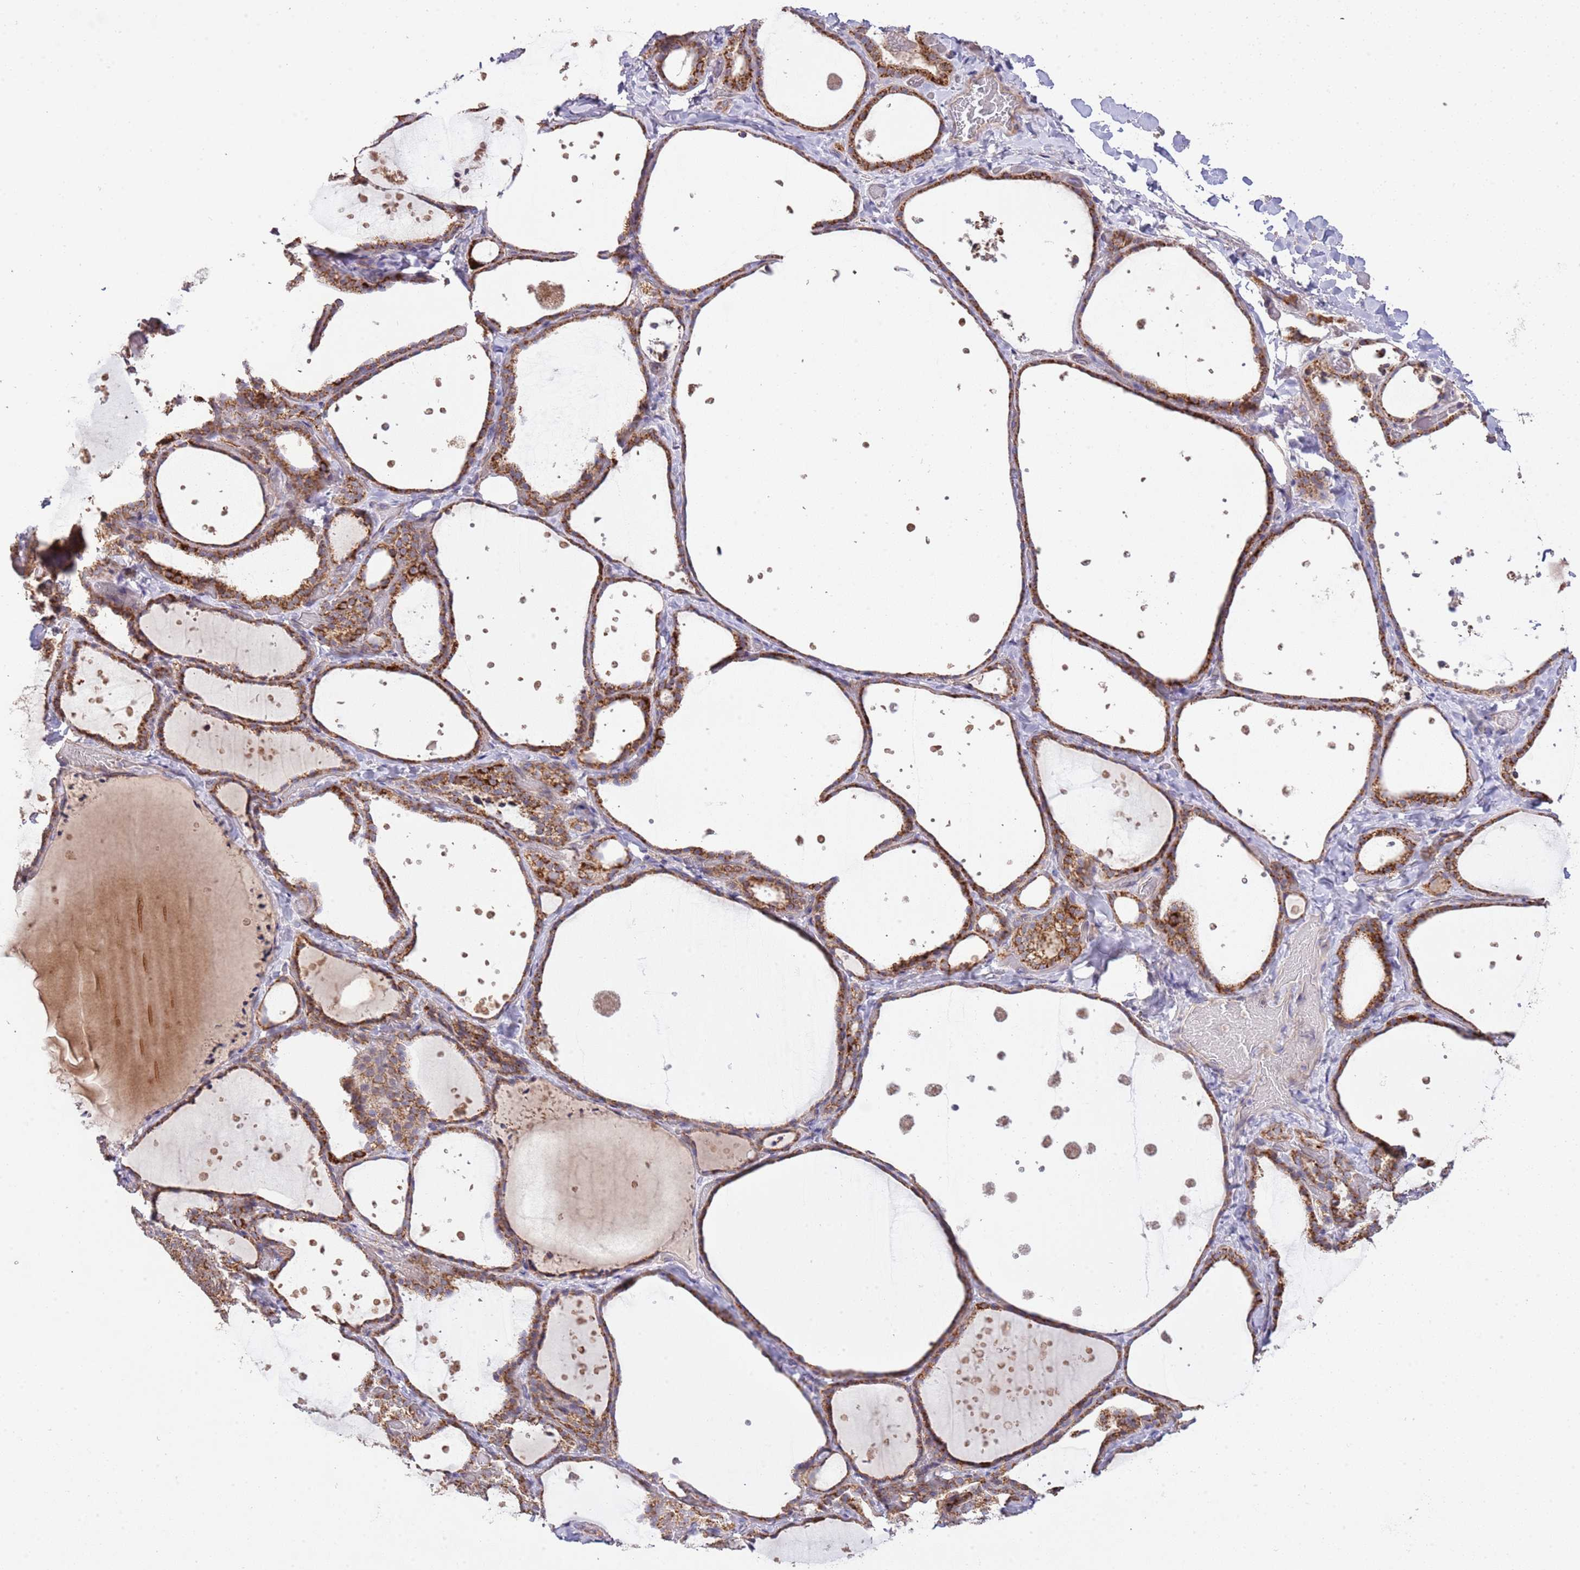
{"staining": {"intensity": "strong", "quantity": ">75%", "location": "cytoplasmic/membranous"}, "tissue": "thyroid gland", "cell_type": "Glandular cells", "image_type": "normal", "snomed": [{"axis": "morphology", "description": "Normal tissue, NOS"}, {"axis": "topography", "description": "Thyroid gland"}], "caption": "A high-resolution photomicrograph shows IHC staining of benign thyroid gland, which reveals strong cytoplasmic/membranous positivity in about >75% of glandular cells.", "gene": "IVD", "patient": {"sex": "female", "age": 44}}